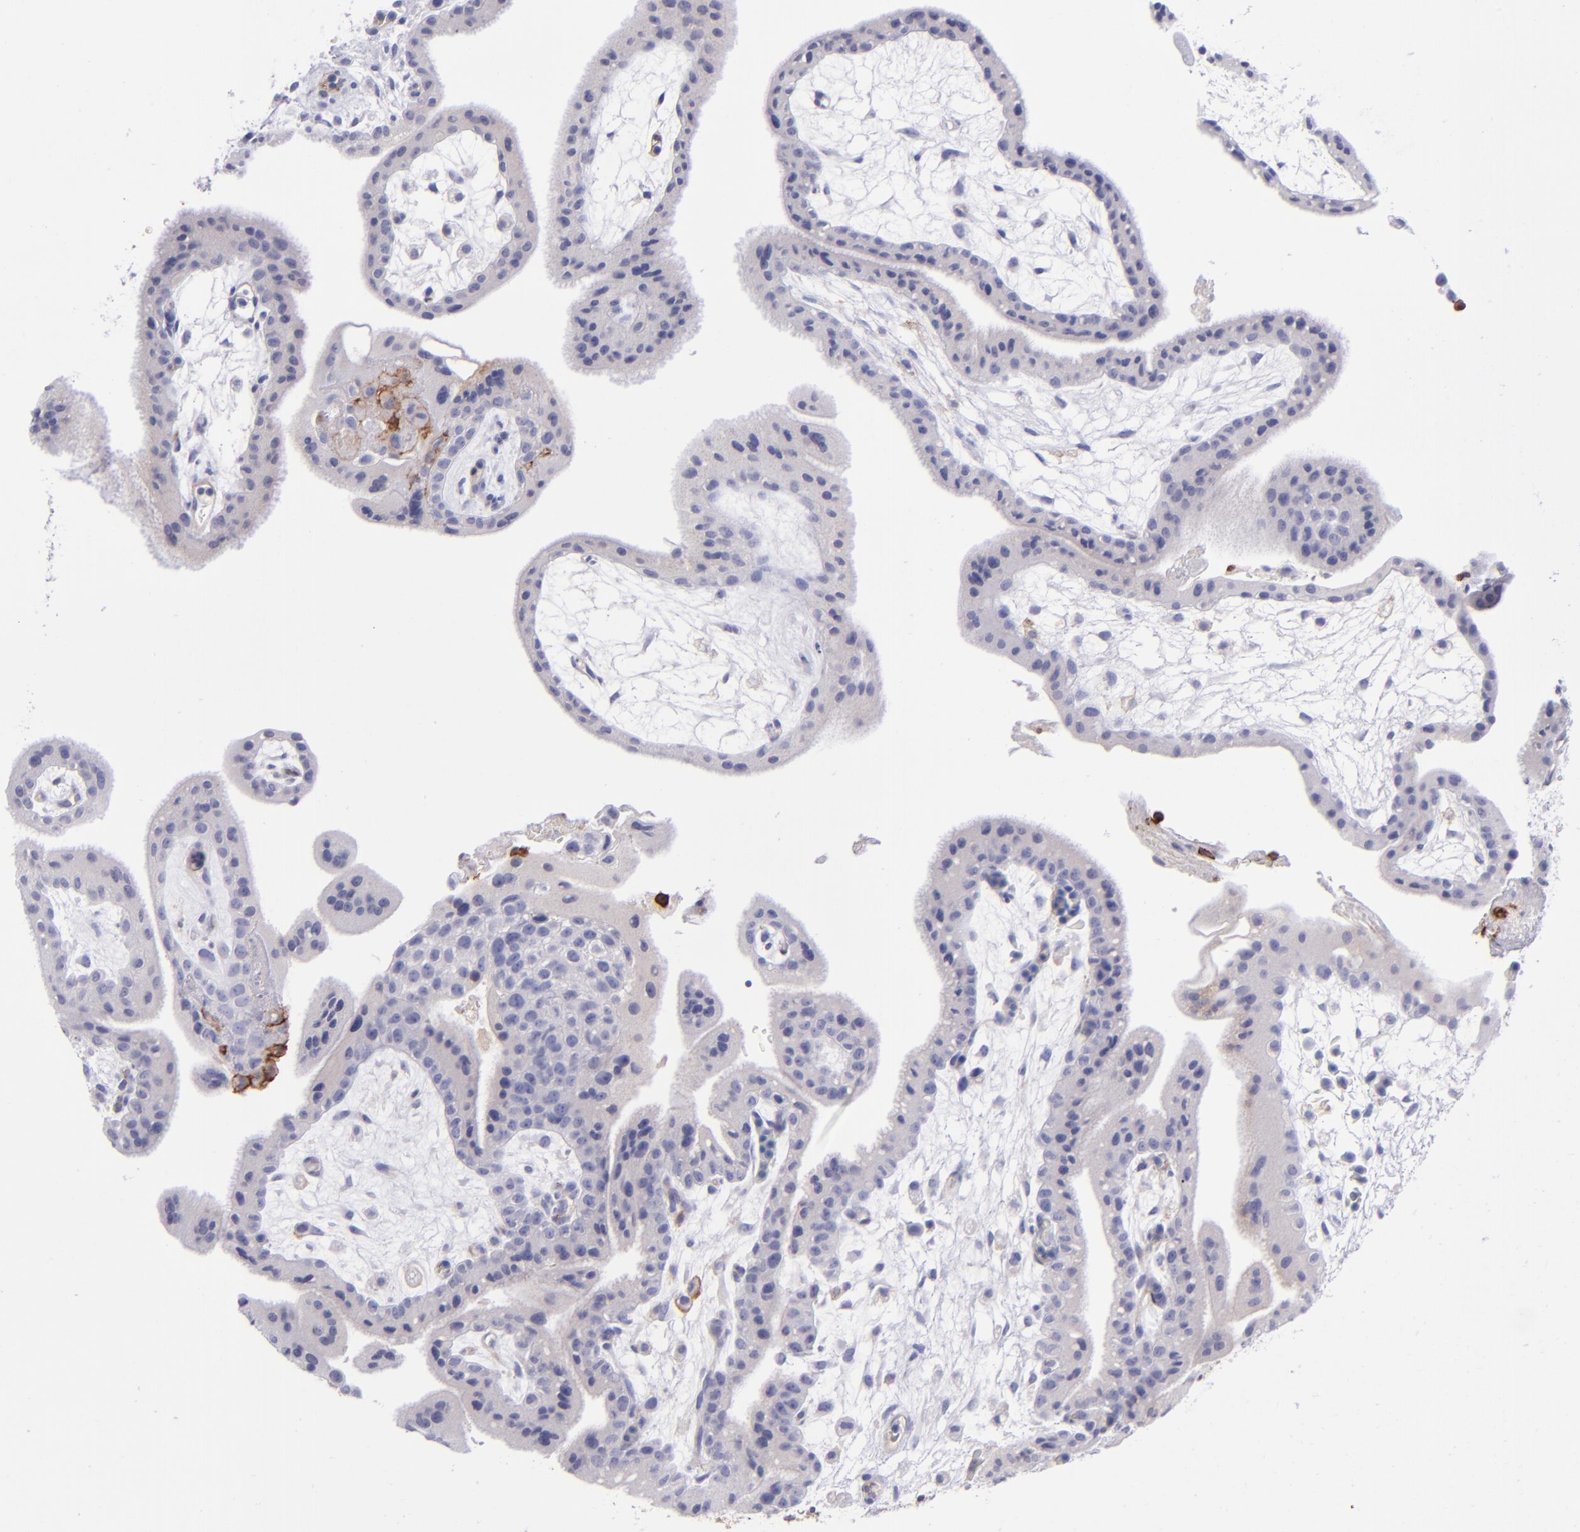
{"staining": {"intensity": "negative", "quantity": "none", "location": "none"}, "tissue": "placenta", "cell_type": "Decidual cells", "image_type": "normal", "snomed": [{"axis": "morphology", "description": "Normal tissue, NOS"}, {"axis": "topography", "description": "Placenta"}], "caption": "This is an IHC photomicrograph of benign human placenta. There is no expression in decidual cells.", "gene": "ICAM3", "patient": {"sex": "female", "age": 35}}